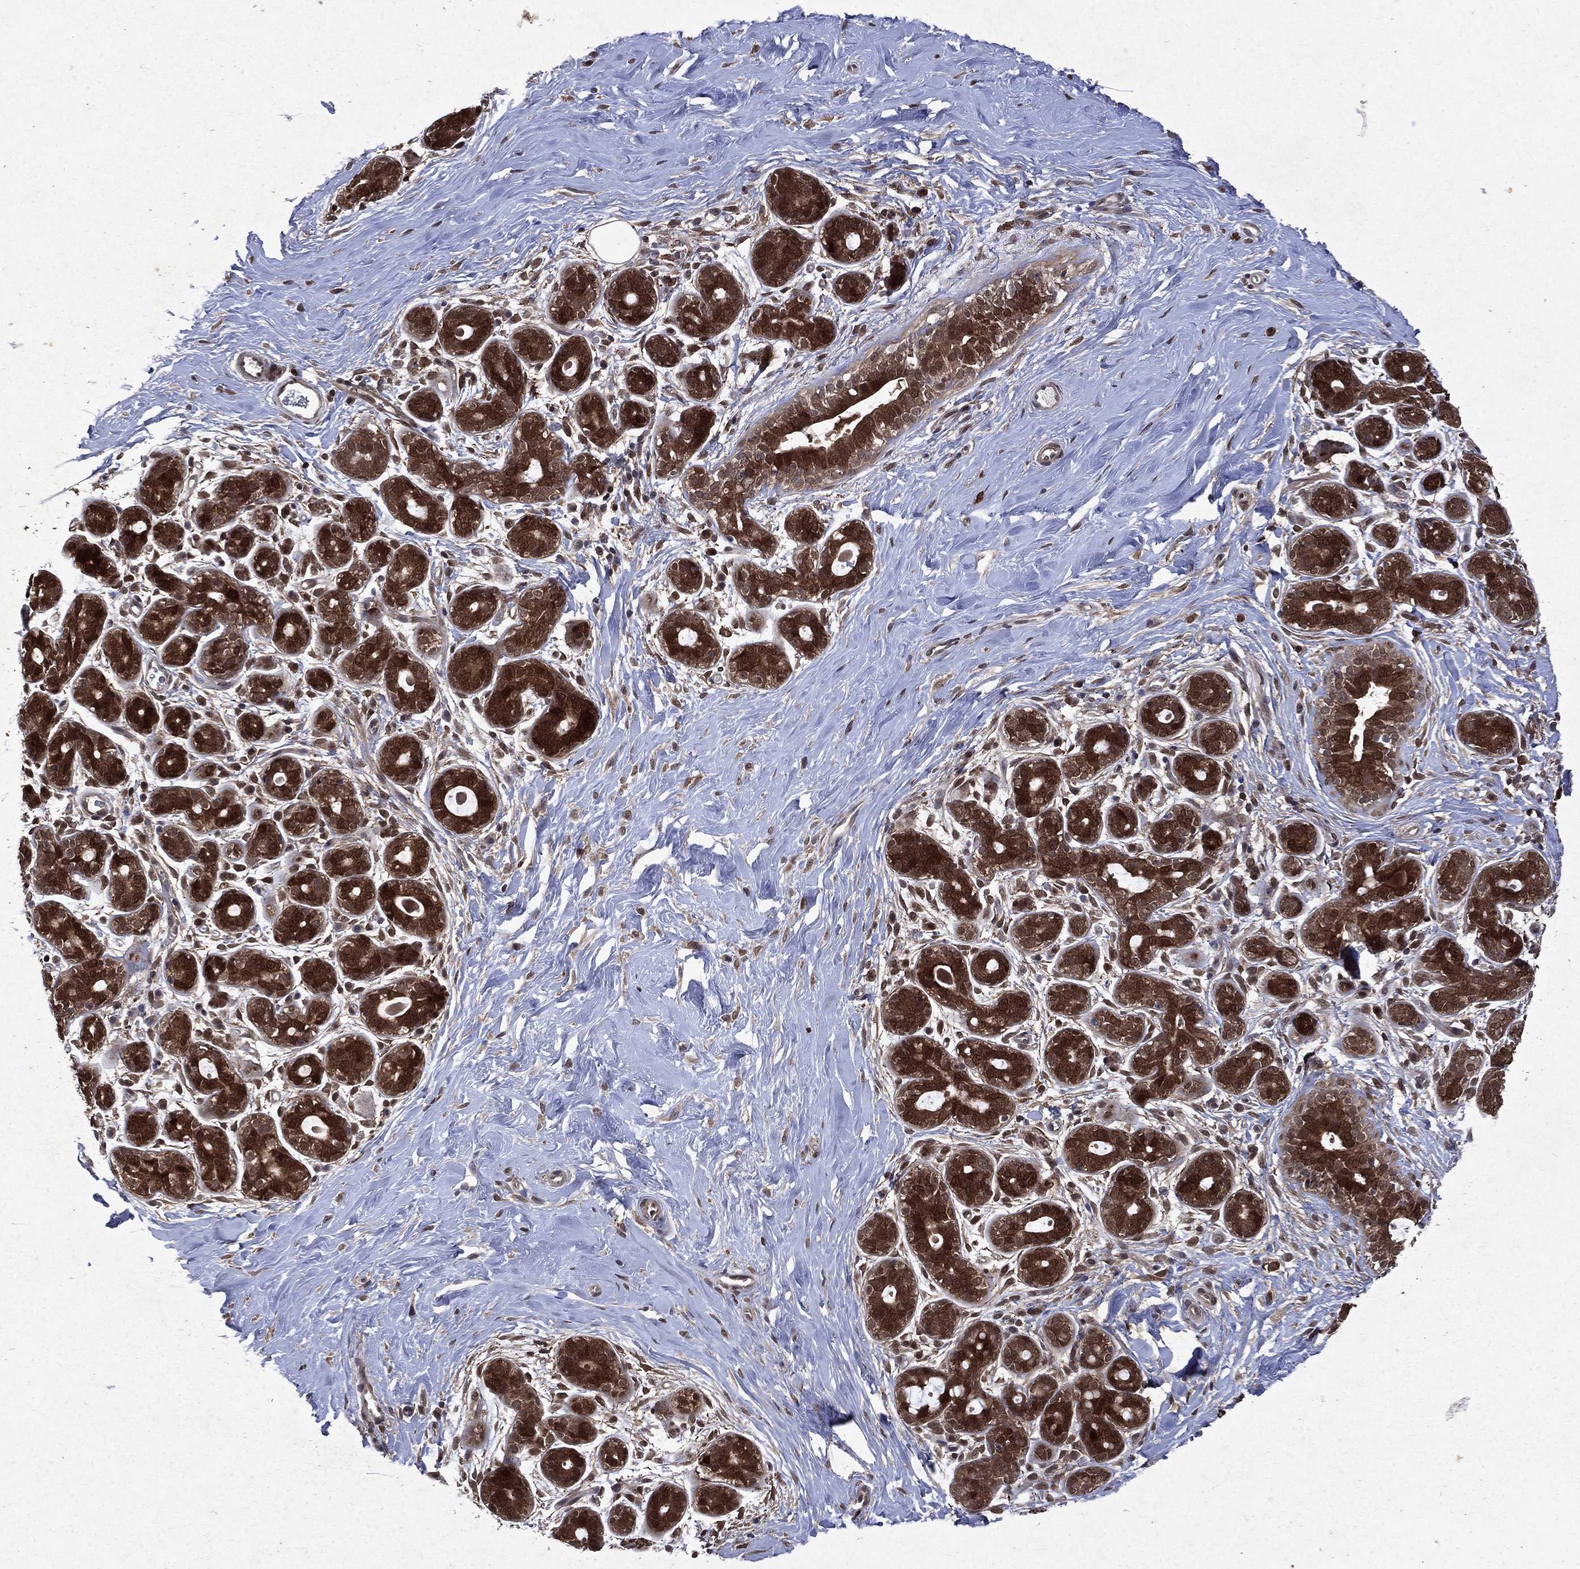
{"staining": {"intensity": "strong", "quantity": ">75%", "location": "cytoplasmic/membranous,nuclear"}, "tissue": "breast", "cell_type": "Glandular cells", "image_type": "normal", "snomed": [{"axis": "morphology", "description": "Normal tissue, NOS"}, {"axis": "topography", "description": "Breast"}], "caption": "Glandular cells display high levels of strong cytoplasmic/membranous,nuclear expression in about >75% of cells in normal breast. (Brightfield microscopy of DAB IHC at high magnification).", "gene": "MTAP", "patient": {"sex": "female", "age": 43}}